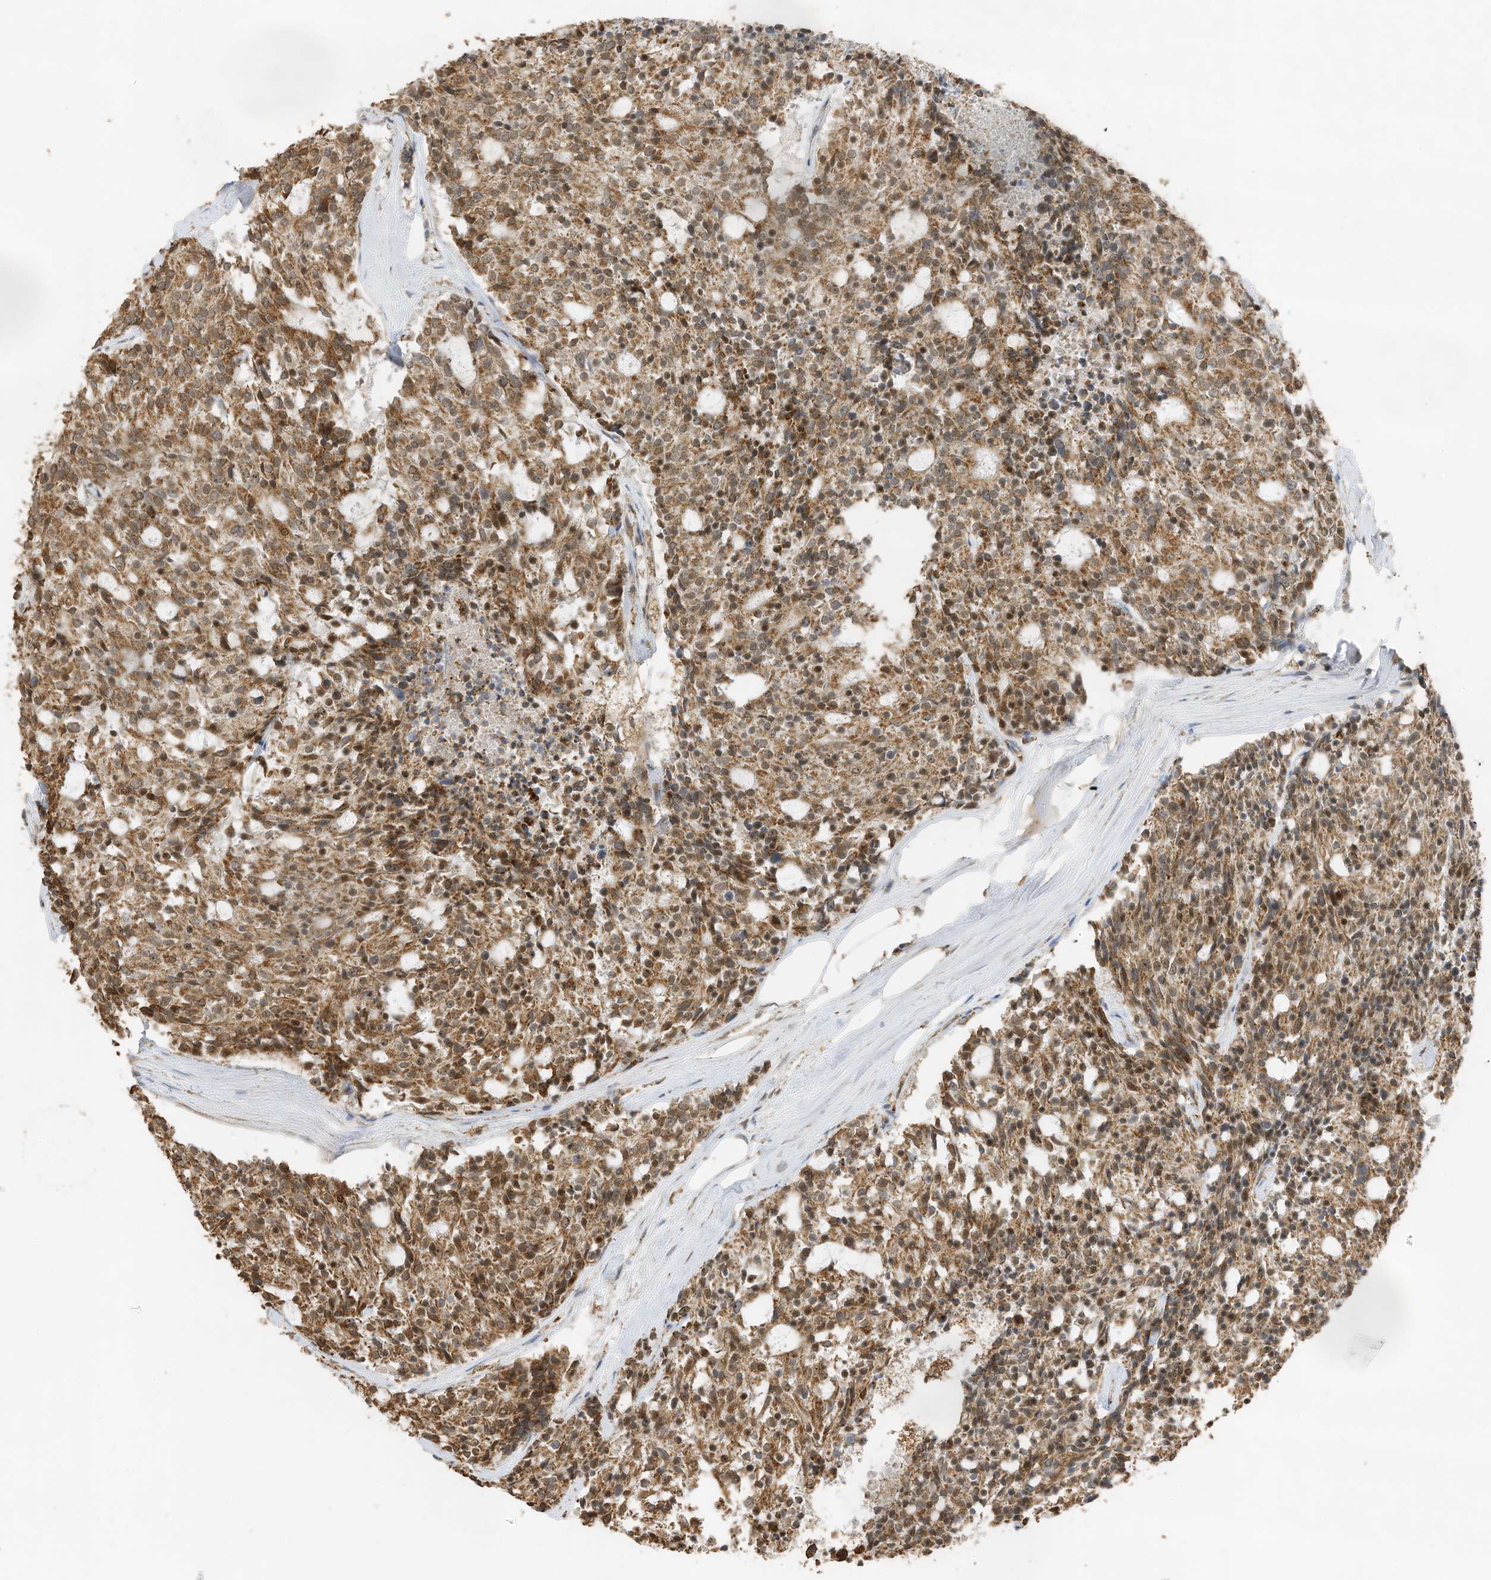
{"staining": {"intensity": "moderate", "quantity": ">75%", "location": "cytoplasmic/membranous"}, "tissue": "carcinoid", "cell_type": "Tumor cells", "image_type": "cancer", "snomed": [{"axis": "morphology", "description": "Carcinoid, malignant, NOS"}, {"axis": "topography", "description": "Pancreas"}], "caption": "Protein staining of carcinoid tissue demonstrates moderate cytoplasmic/membranous positivity in approximately >75% of tumor cells.", "gene": "ERLEC1", "patient": {"sex": "female", "age": 54}}